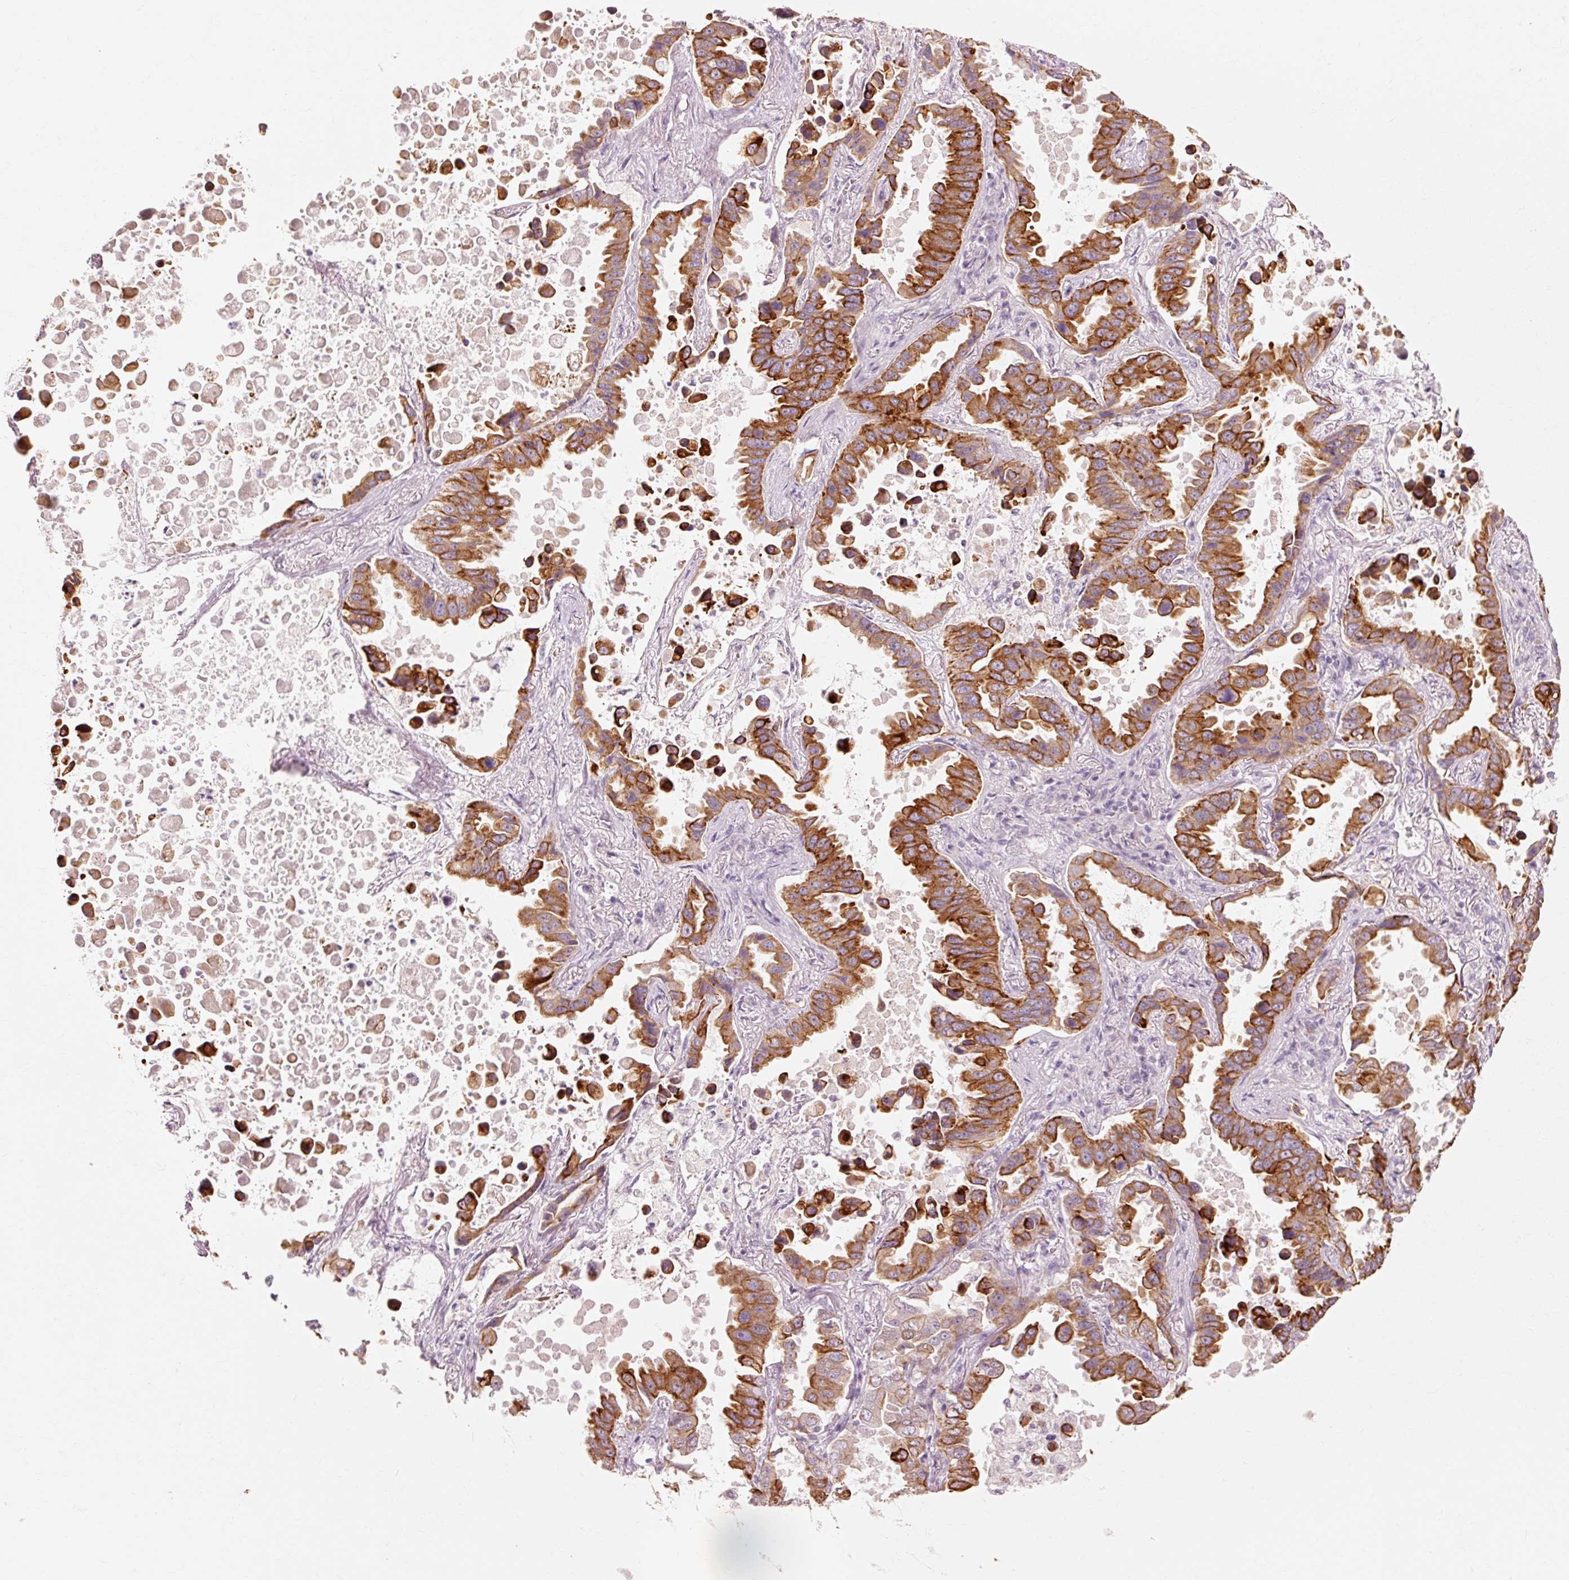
{"staining": {"intensity": "strong", "quantity": ">75%", "location": "cytoplasmic/membranous"}, "tissue": "lung cancer", "cell_type": "Tumor cells", "image_type": "cancer", "snomed": [{"axis": "morphology", "description": "Adenocarcinoma, NOS"}, {"axis": "topography", "description": "Lung"}], "caption": "Brown immunohistochemical staining in lung cancer shows strong cytoplasmic/membranous positivity in about >75% of tumor cells. The staining is performed using DAB brown chromogen to label protein expression. The nuclei are counter-stained blue using hematoxylin.", "gene": "TRIM73", "patient": {"sex": "male", "age": 64}}